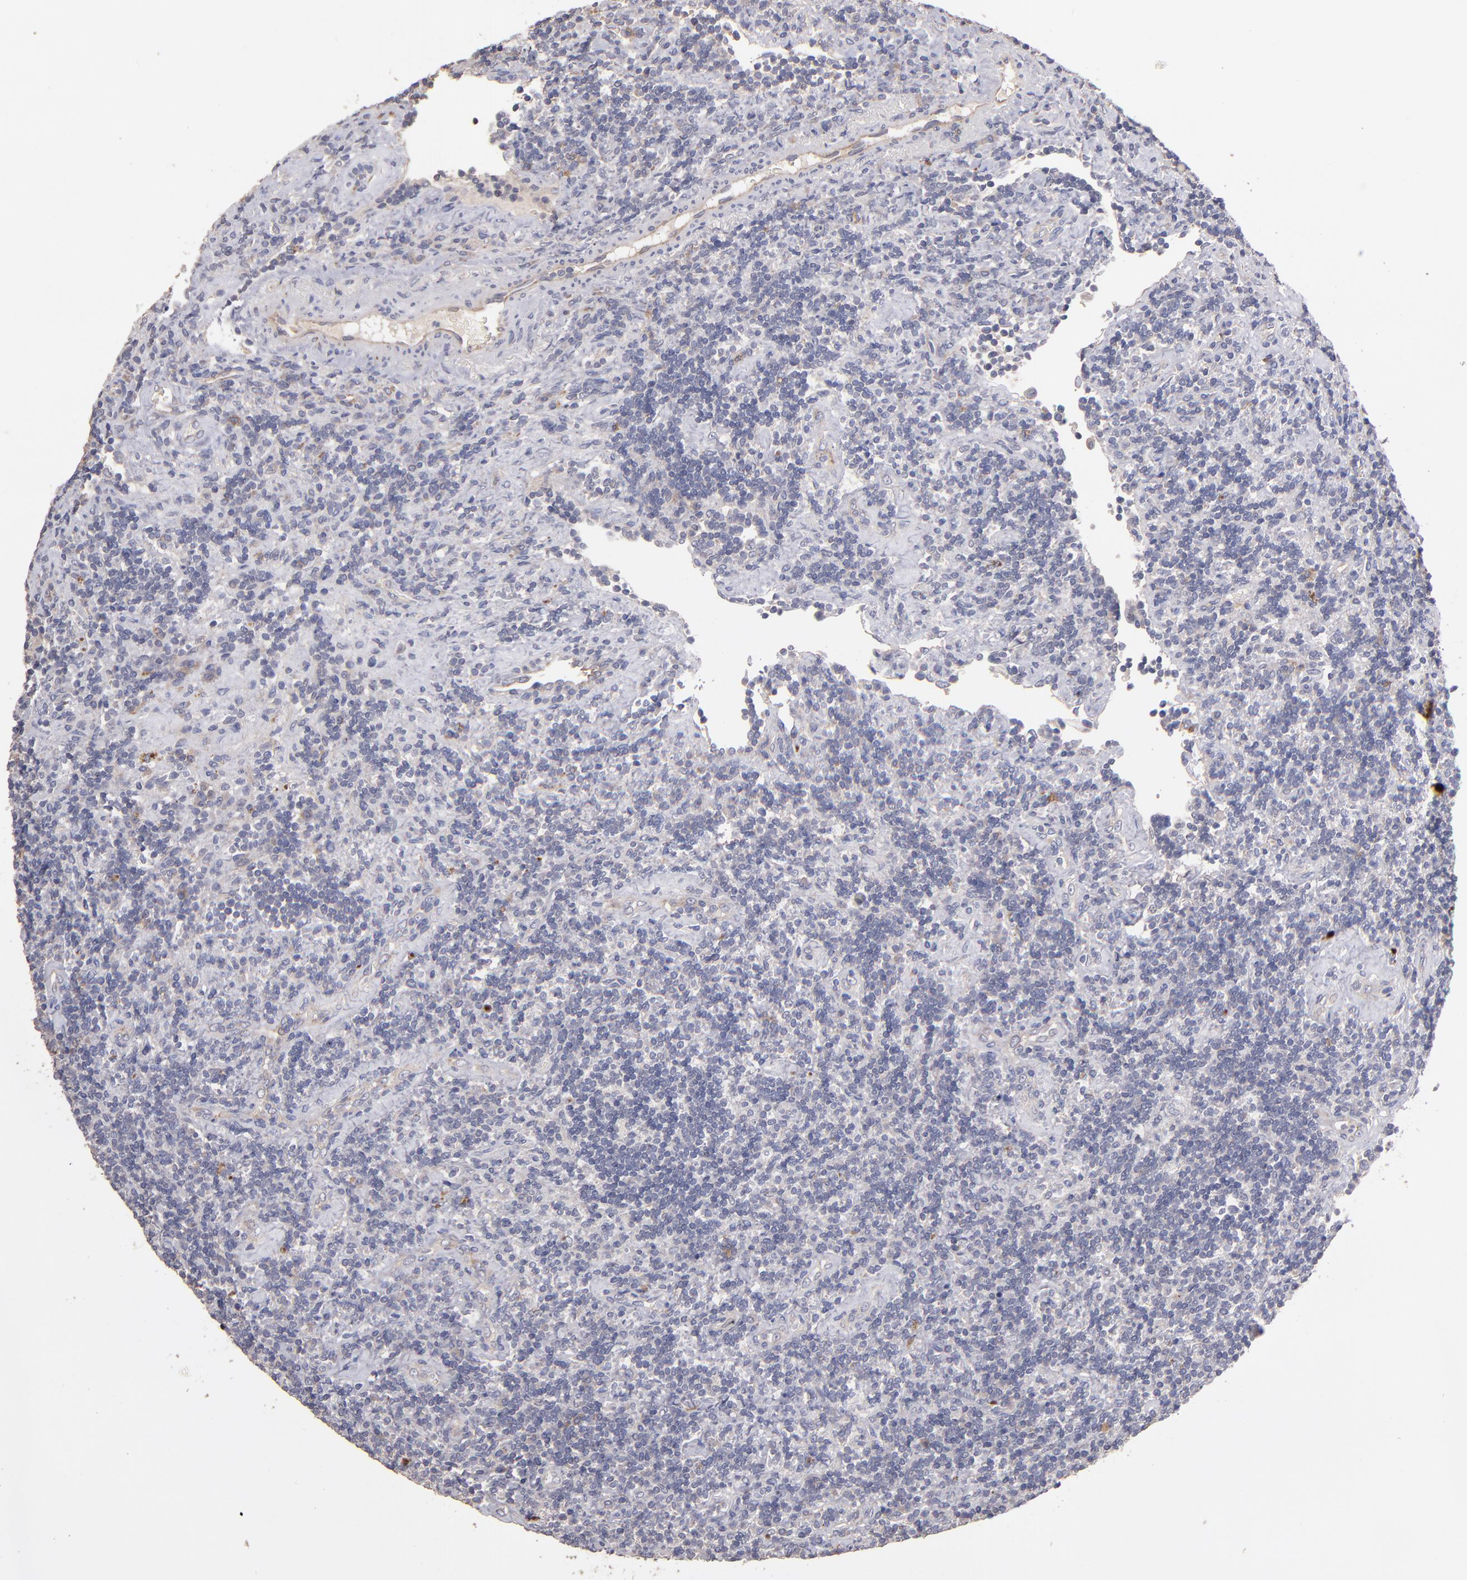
{"staining": {"intensity": "weak", "quantity": "<25%", "location": "cytoplasmic/membranous"}, "tissue": "lymphoma", "cell_type": "Tumor cells", "image_type": "cancer", "snomed": [{"axis": "morphology", "description": "Malignant lymphoma, non-Hodgkin's type, Low grade"}, {"axis": "topography", "description": "Lymph node"}], "caption": "The immunohistochemistry (IHC) photomicrograph has no significant positivity in tumor cells of low-grade malignant lymphoma, non-Hodgkin's type tissue.", "gene": "MAGEE1", "patient": {"sex": "male", "age": 70}}